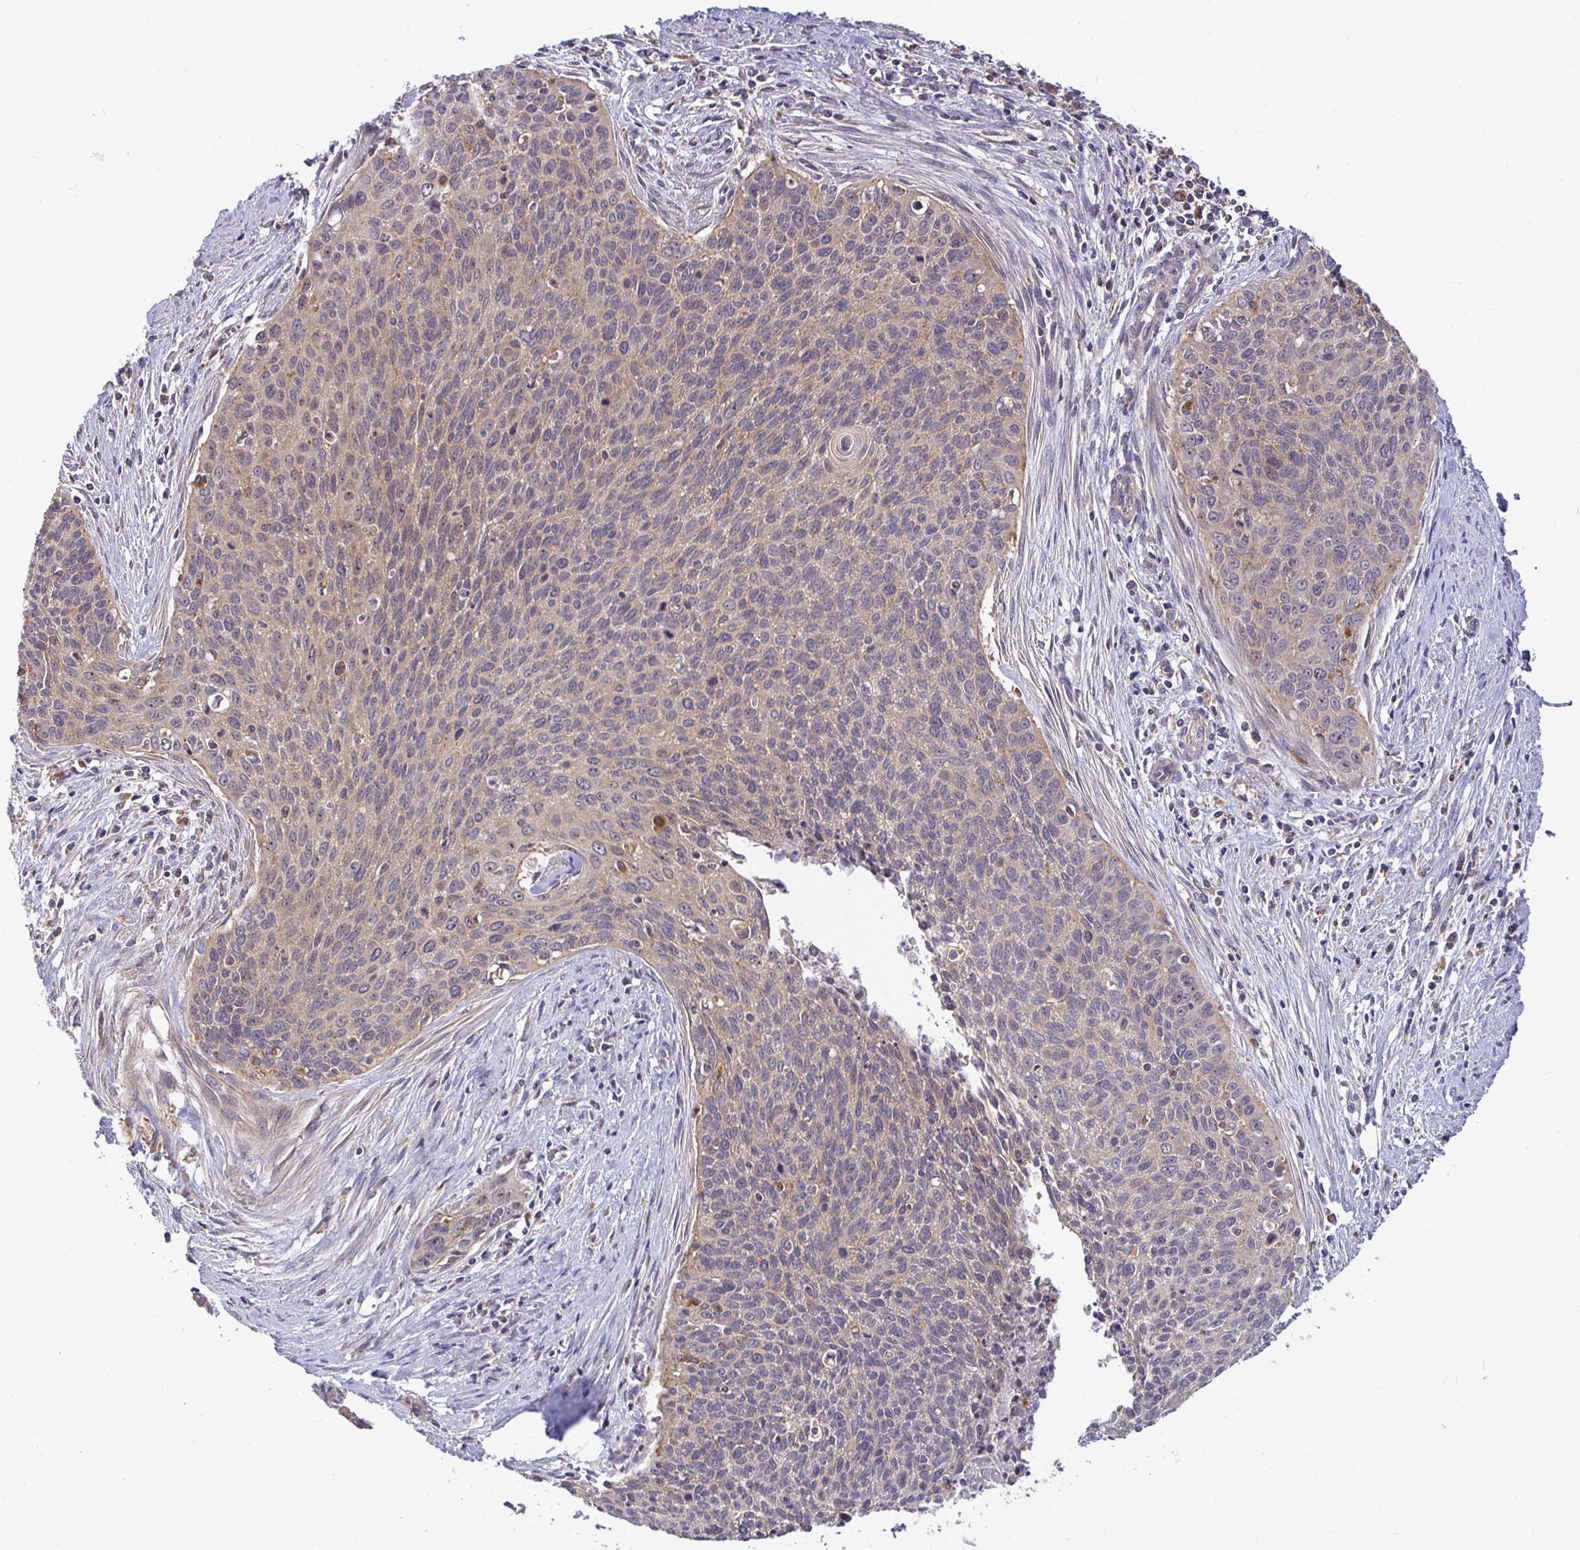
{"staining": {"intensity": "weak", "quantity": "25%-75%", "location": "cytoplasmic/membranous"}, "tissue": "cervical cancer", "cell_type": "Tumor cells", "image_type": "cancer", "snomed": [{"axis": "morphology", "description": "Squamous cell carcinoma, NOS"}, {"axis": "topography", "description": "Cervix"}], "caption": "Immunohistochemistry (IHC) of human cervical cancer (squamous cell carcinoma) demonstrates low levels of weak cytoplasmic/membranous positivity in about 25%-75% of tumor cells.", "gene": "ATP6V1F", "patient": {"sex": "female", "age": 55}}